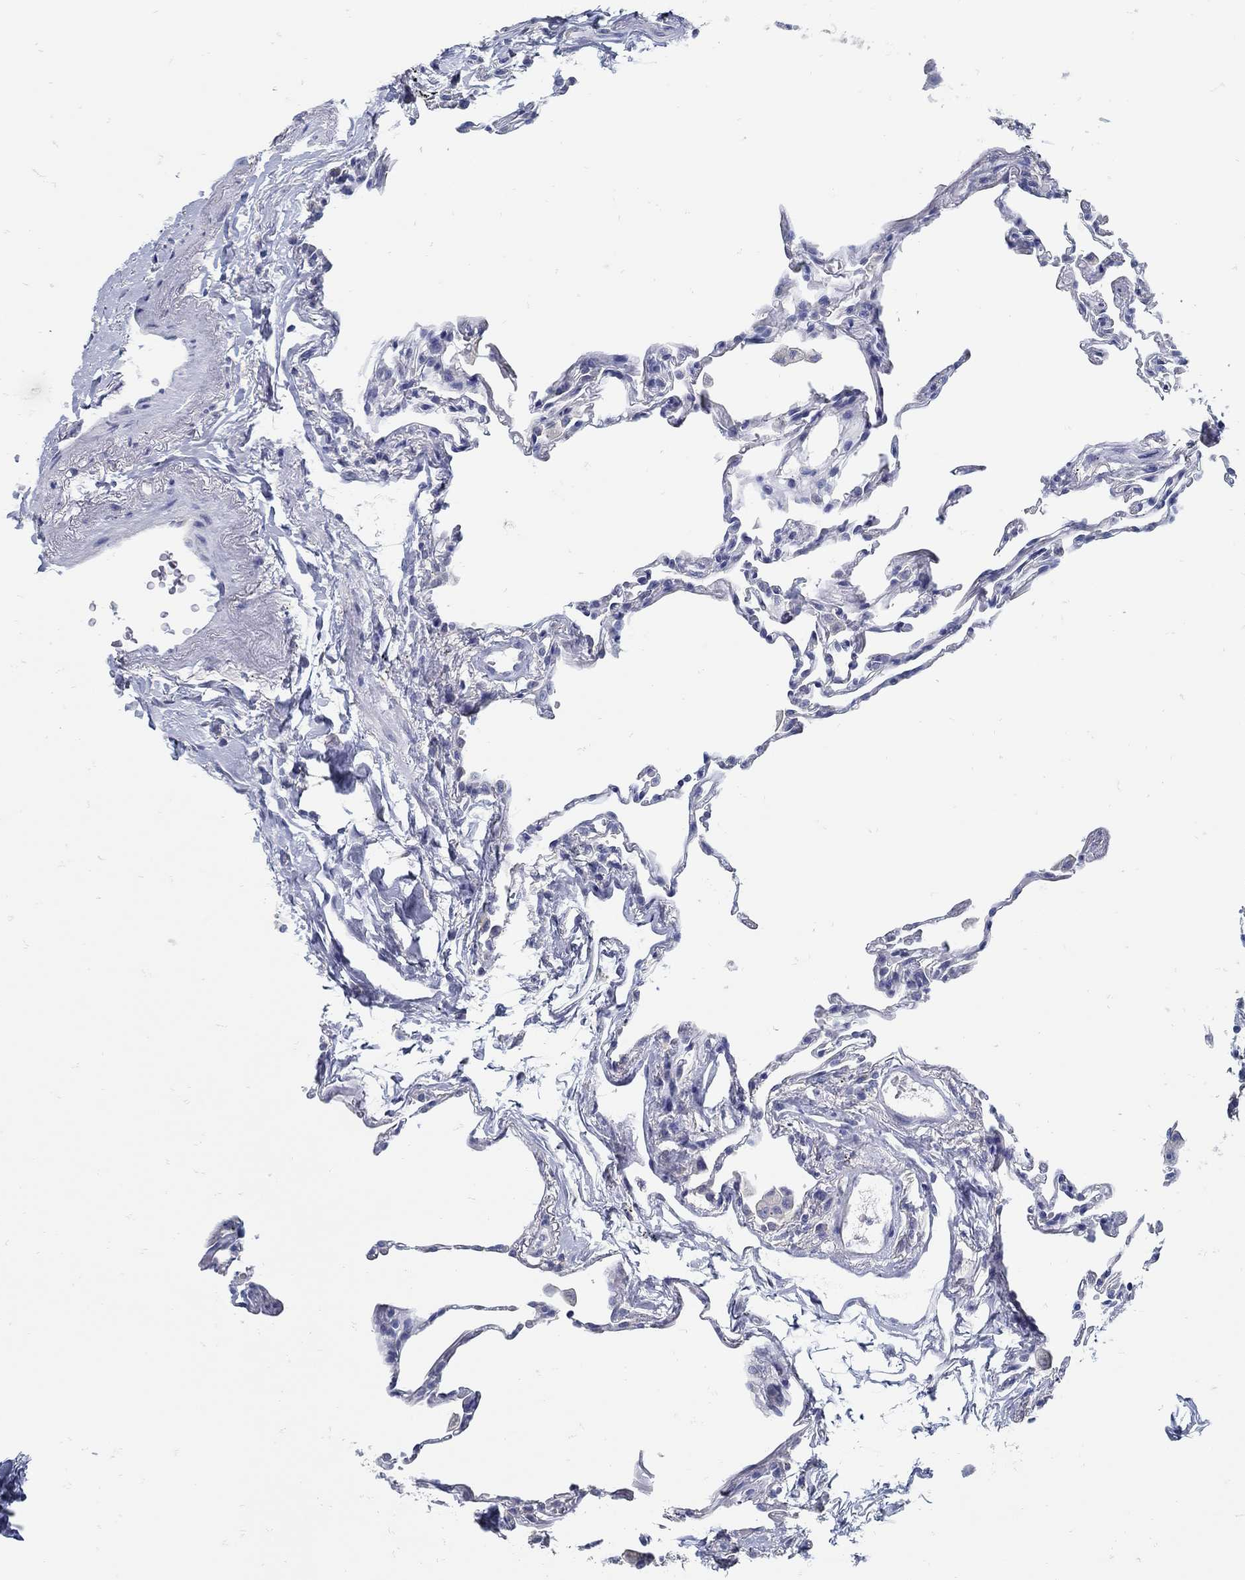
{"staining": {"intensity": "negative", "quantity": "none", "location": "none"}, "tissue": "lung", "cell_type": "Alveolar cells", "image_type": "normal", "snomed": [{"axis": "morphology", "description": "Normal tissue, NOS"}, {"axis": "topography", "description": "Lung"}], "caption": "A high-resolution photomicrograph shows immunohistochemistry (IHC) staining of normal lung, which reveals no significant positivity in alveolar cells.", "gene": "ZFAND4", "patient": {"sex": "female", "age": 57}}